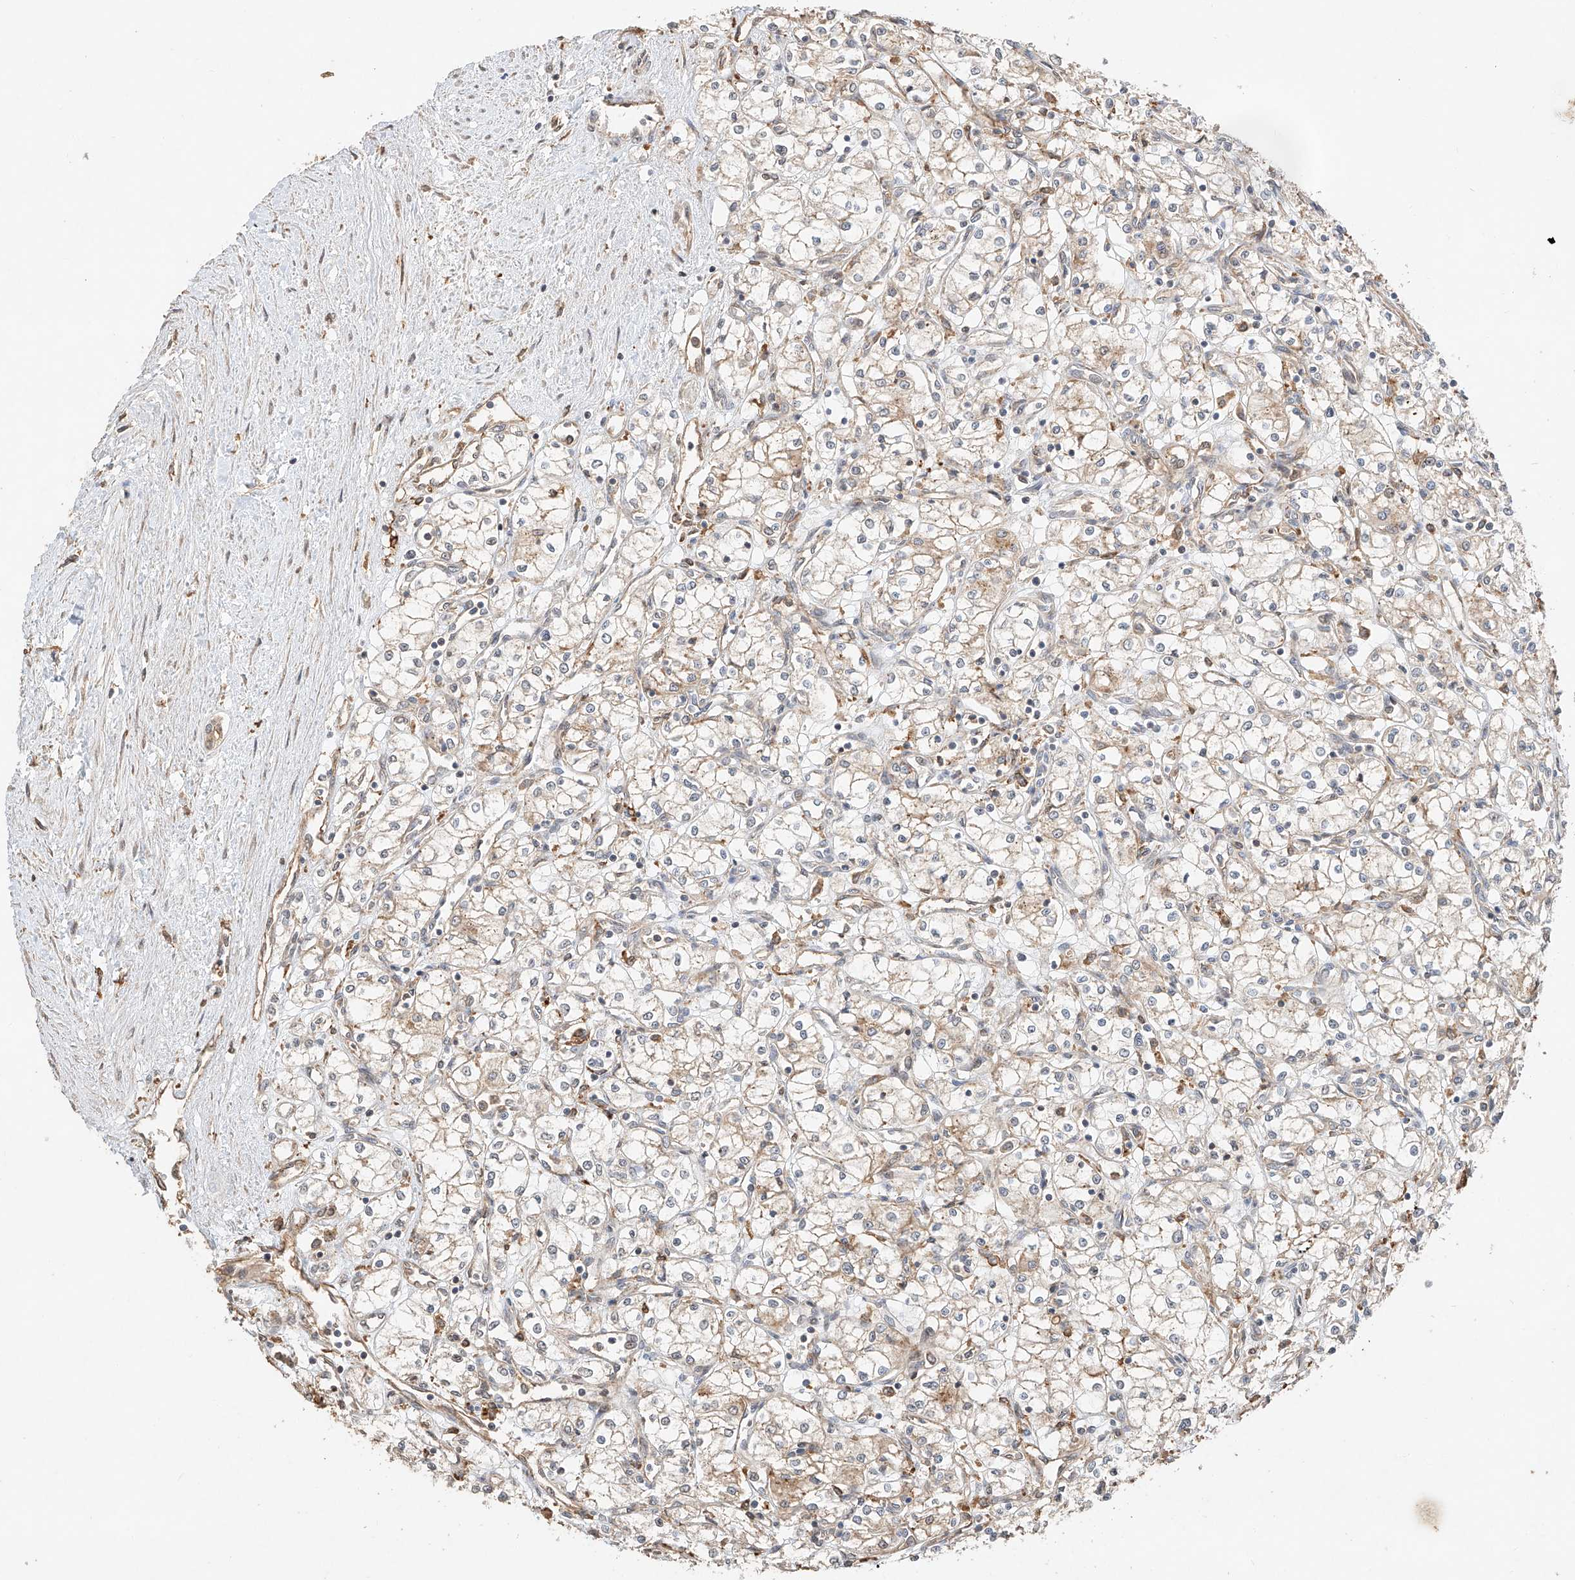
{"staining": {"intensity": "weak", "quantity": "25%-75%", "location": "cytoplasmic/membranous"}, "tissue": "renal cancer", "cell_type": "Tumor cells", "image_type": "cancer", "snomed": [{"axis": "morphology", "description": "Adenocarcinoma, NOS"}, {"axis": "topography", "description": "Kidney"}], "caption": "The micrograph exhibits staining of renal cancer, revealing weak cytoplasmic/membranous protein positivity (brown color) within tumor cells.", "gene": "SUSD6", "patient": {"sex": "male", "age": 59}}